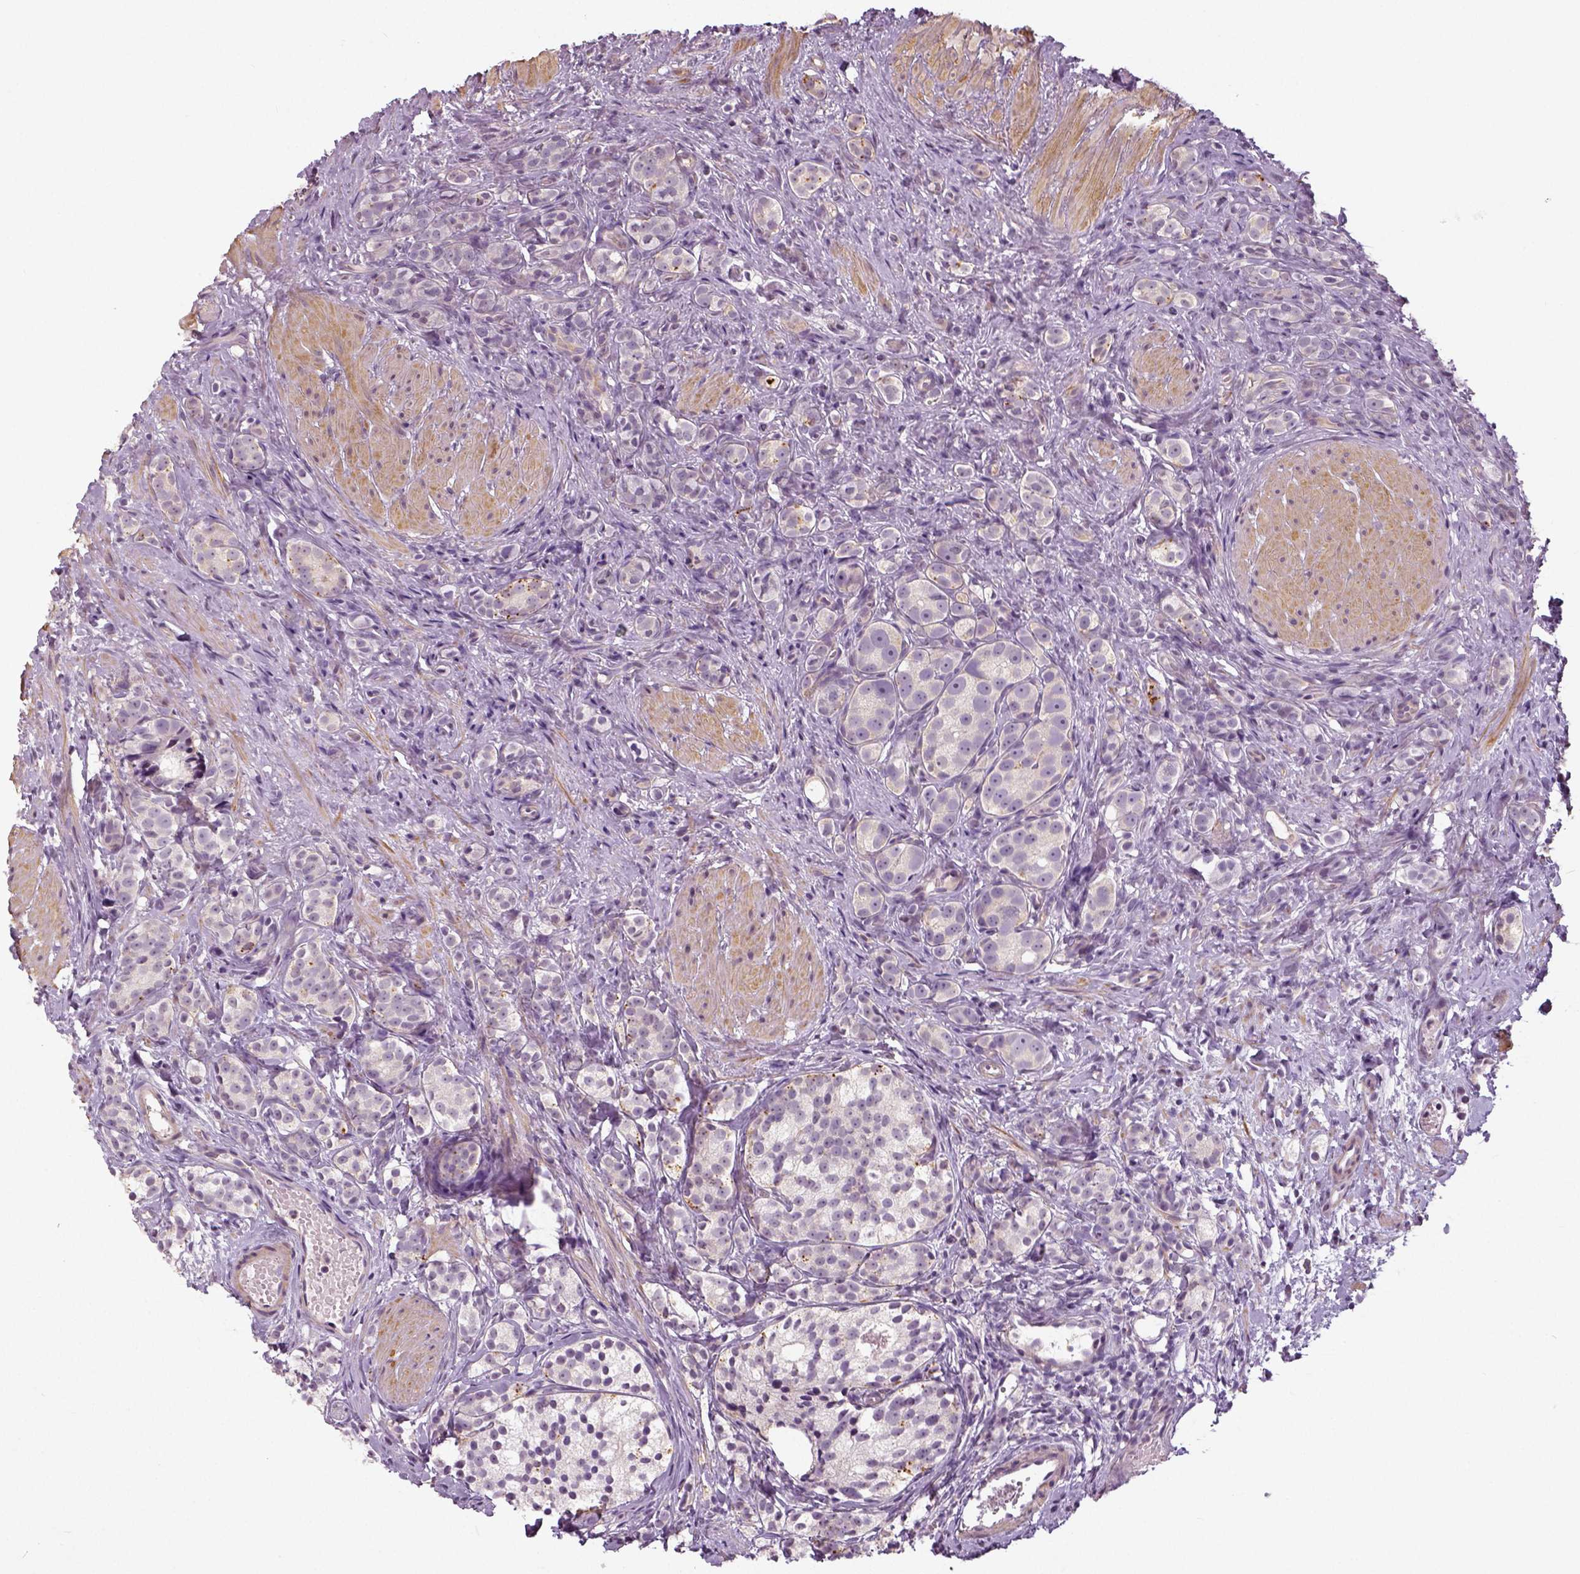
{"staining": {"intensity": "negative", "quantity": "none", "location": "none"}, "tissue": "prostate cancer", "cell_type": "Tumor cells", "image_type": "cancer", "snomed": [{"axis": "morphology", "description": "Adenocarcinoma, High grade"}, {"axis": "topography", "description": "Prostate"}], "caption": "Immunohistochemical staining of human prostate high-grade adenocarcinoma demonstrates no significant expression in tumor cells.", "gene": "NECAB1", "patient": {"sex": "male", "age": 53}}